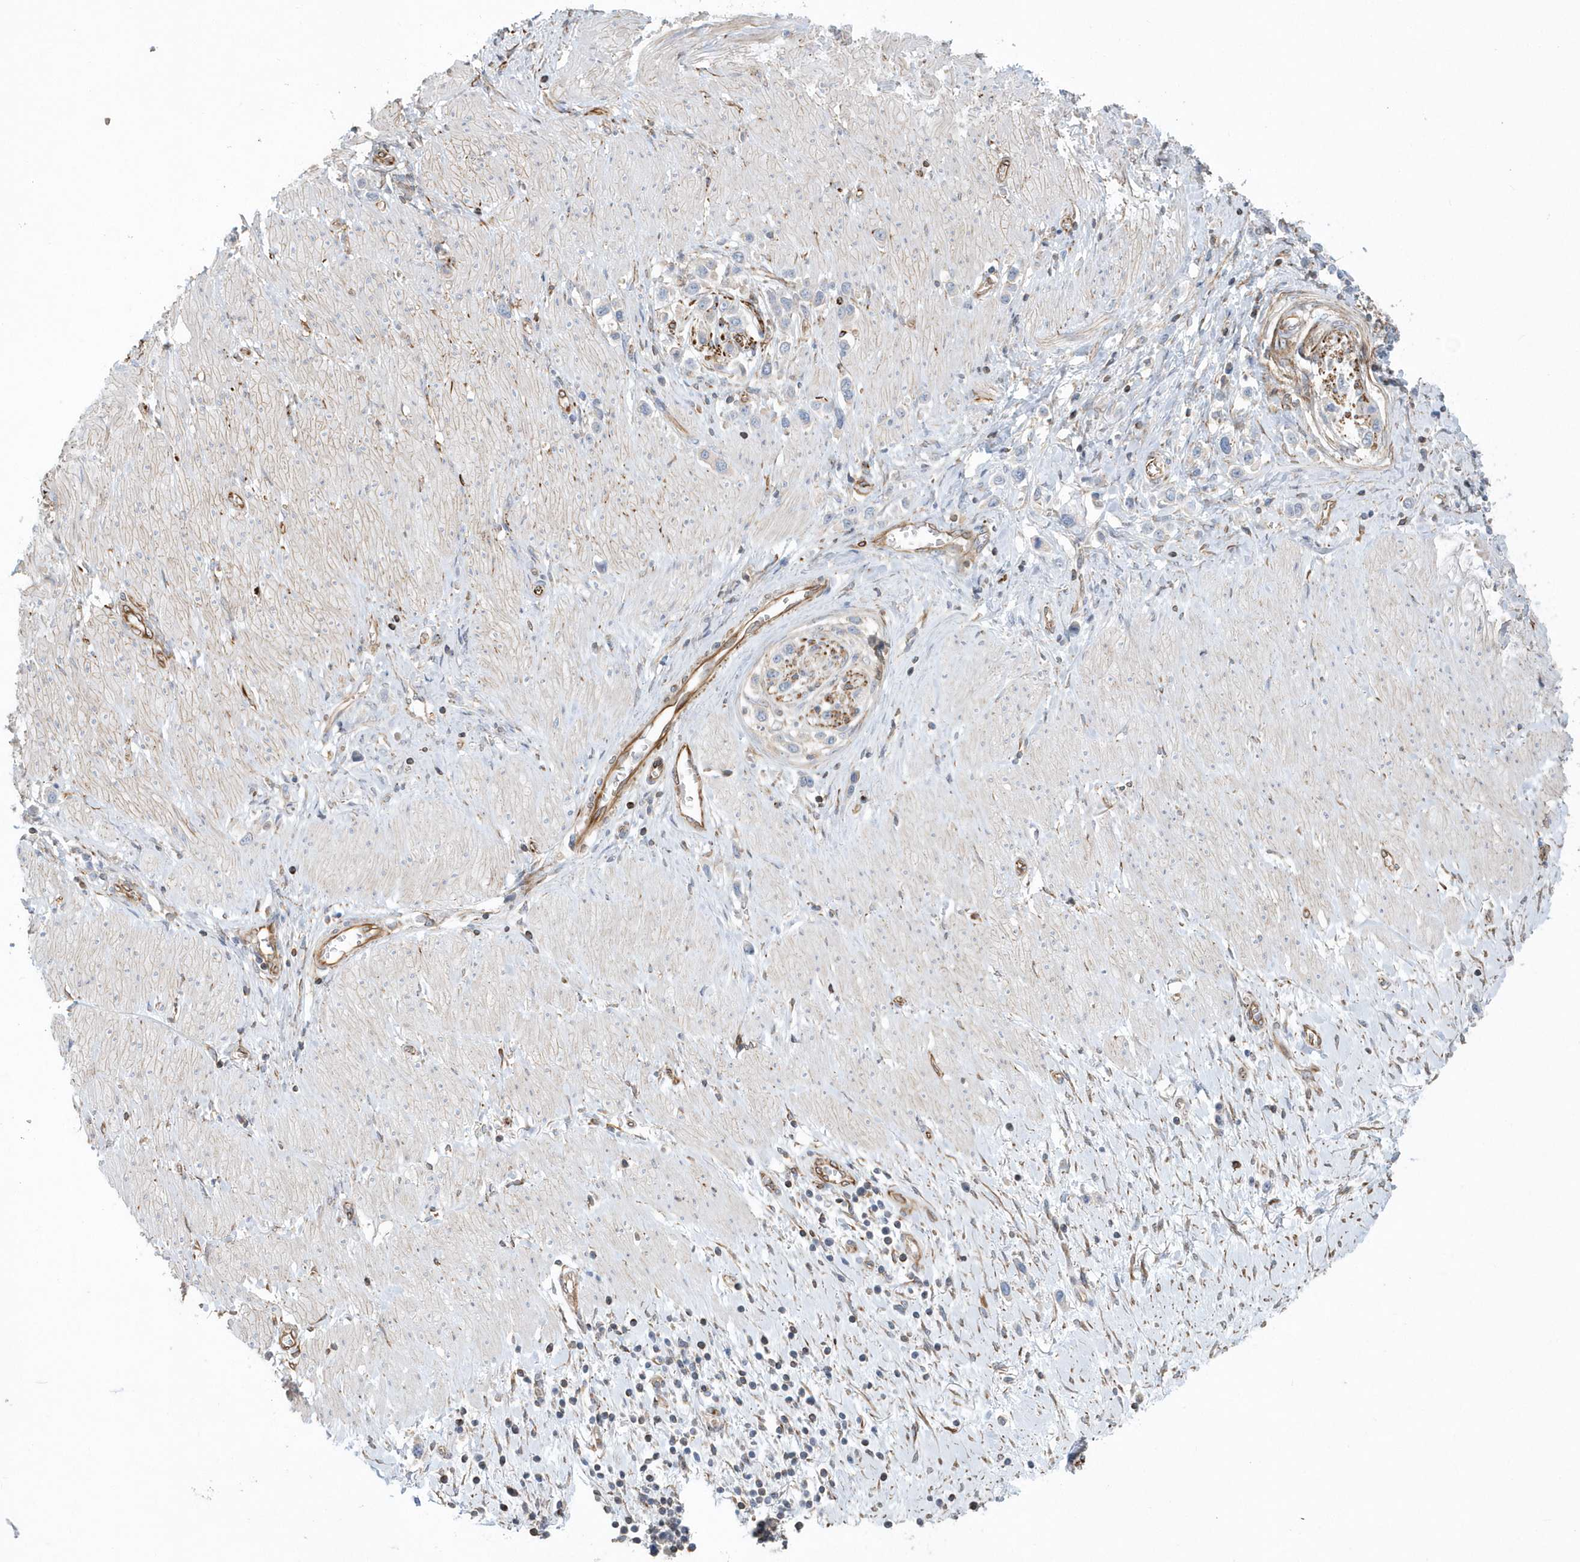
{"staining": {"intensity": "strong", "quantity": "<25%", "location": "cytoplasmic/membranous"}, "tissue": "stomach cancer", "cell_type": "Tumor cells", "image_type": "cancer", "snomed": [{"axis": "morphology", "description": "Normal tissue, NOS"}, {"axis": "morphology", "description": "Adenocarcinoma, NOS"}, {"axis": "topography", "description": "Stomach, upper"}, {"axis": "topography", "description": "Stomach"}], "caption": "Stomach cancer stained with a brown dye displays strong cytoplasmic/membranous positive expression in about <25% of tumor cells.", "gene": "RAB17", "patient": {"sex": "female", "age": 65}}